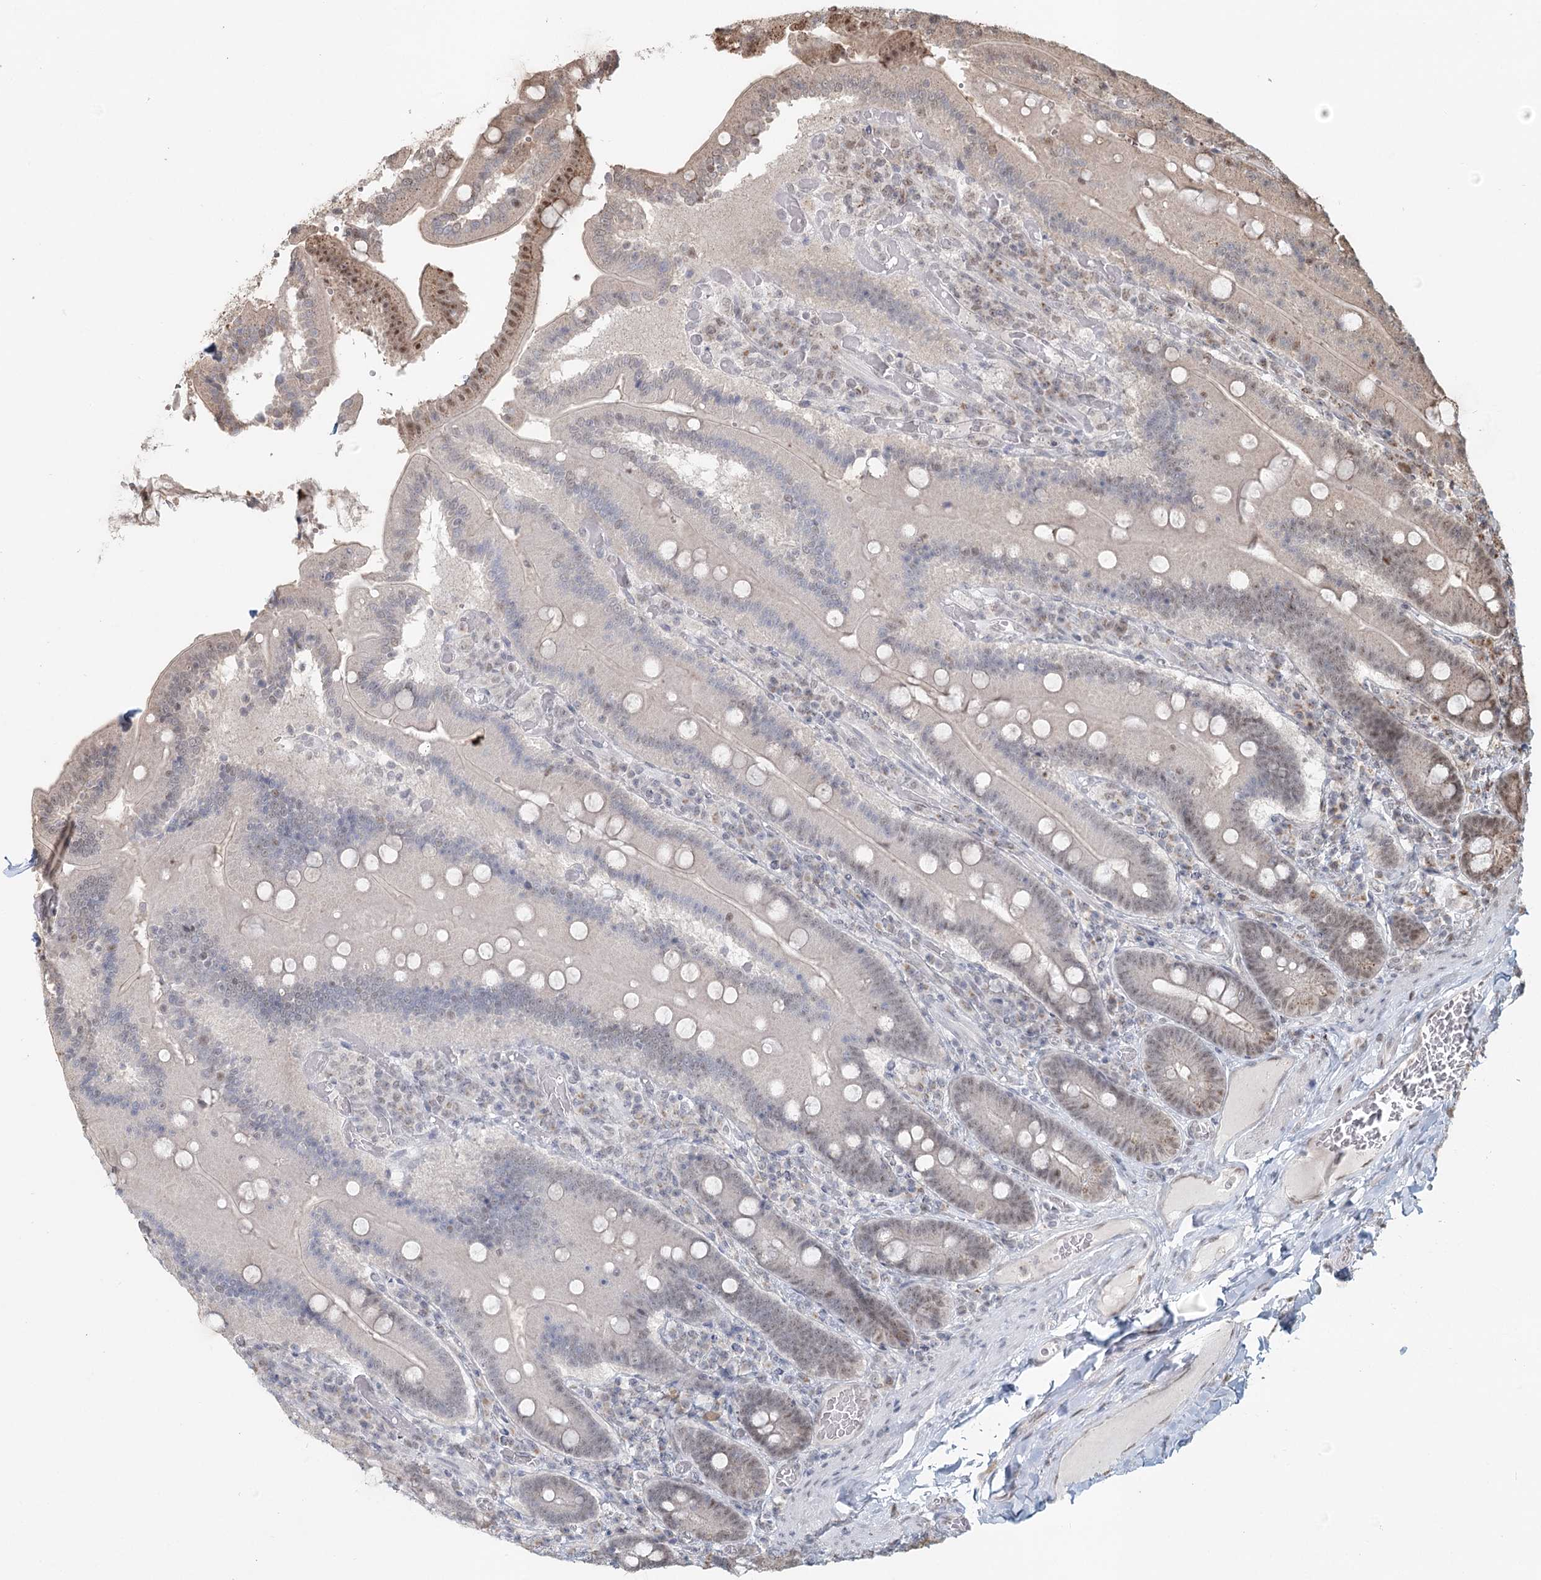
{"staining": {"intensity": "moderate", "quantity": "25%-75%", "location": "nuclear"}, "tissue": "duodenum", "cell_type": "Glandular cells", "image_type": "normal", "snomed": [{"axis": "morphology", "description": "Normal tissue, NOS"}, {"axis": "topography", "description": "Duodenum"}], "caption": "This is an image of IHC staining of normal duodenum, which shows moderate positivity in the nuclear of glandular cells.", "gene": "GPALPP1", "patient": {"sex": "female", "age": 62}}